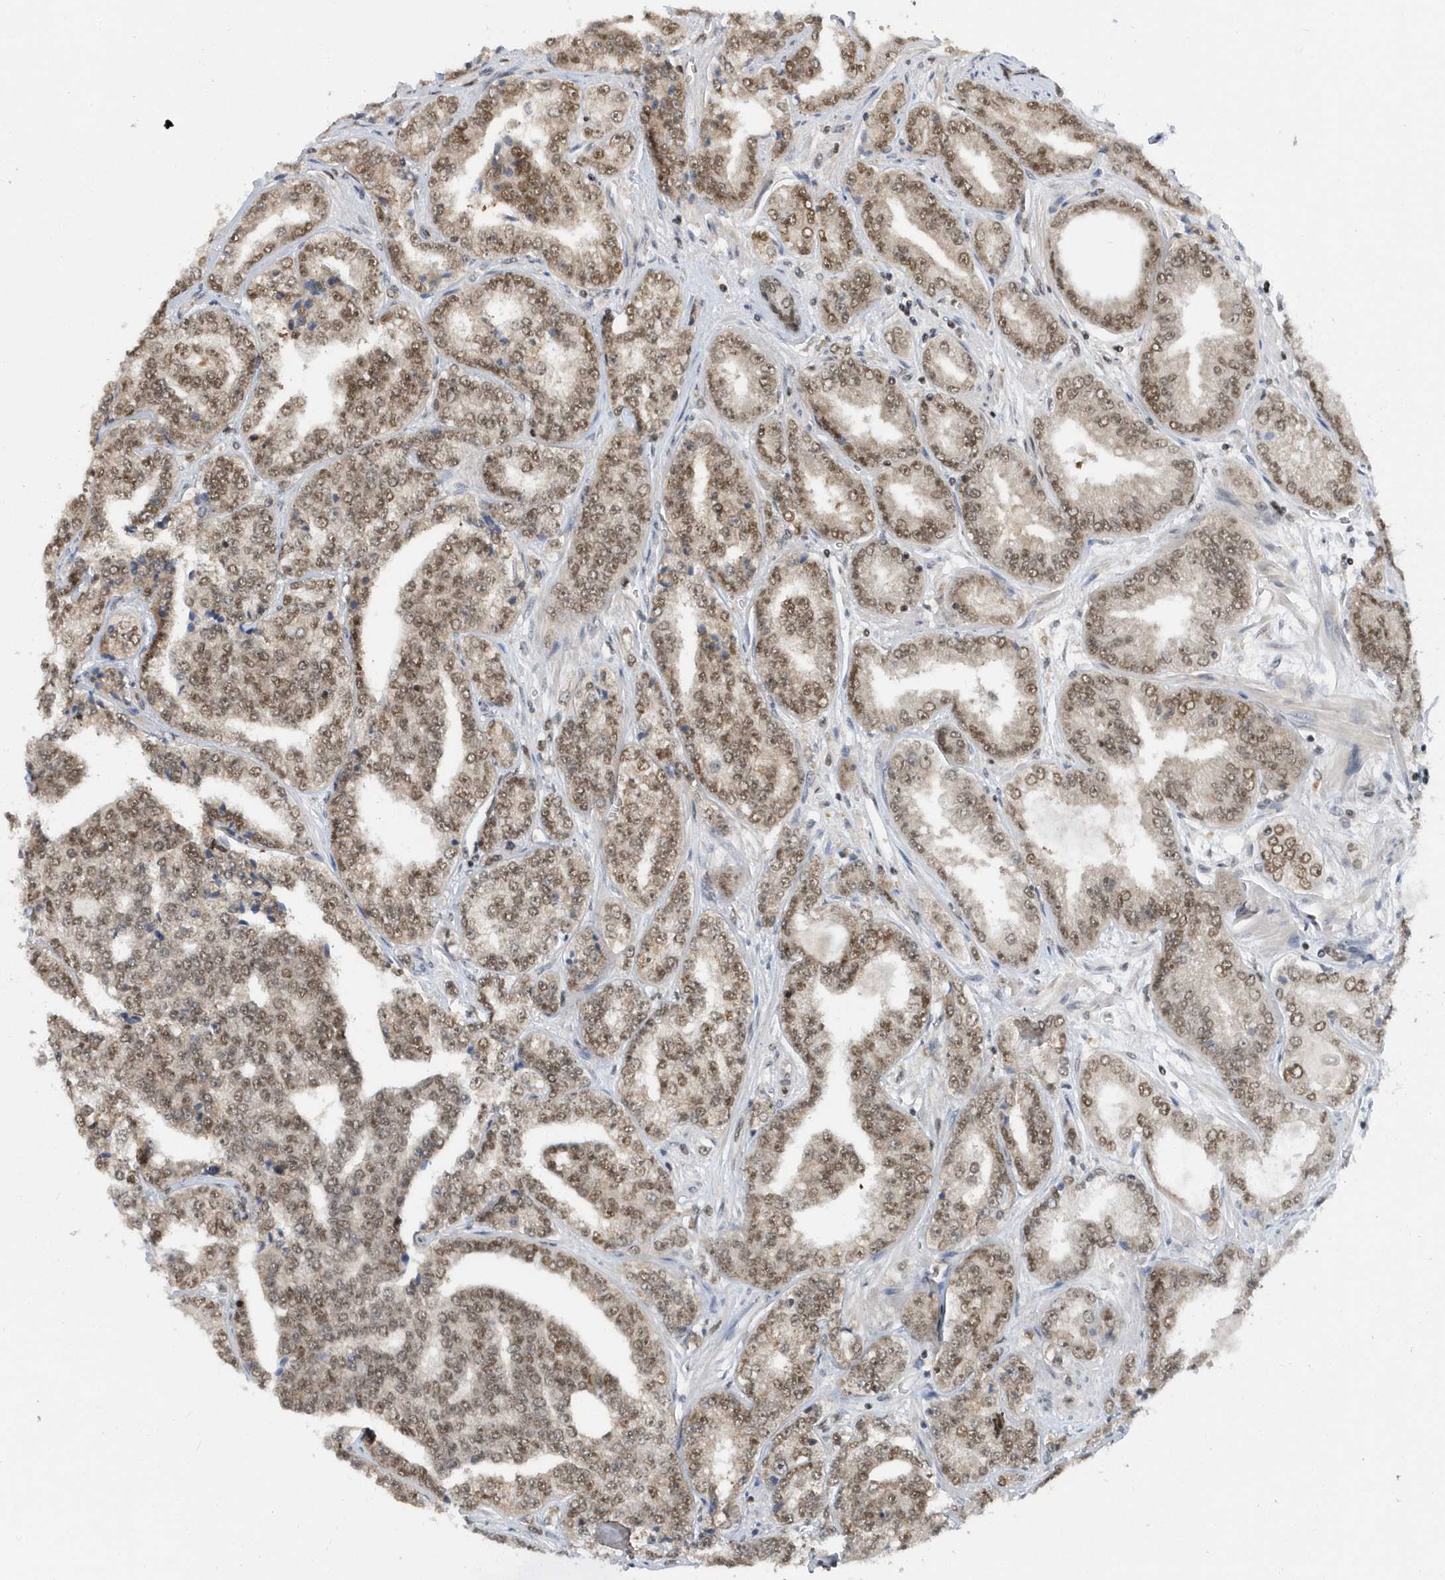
{"staining": {"intensity": "moderate", "quantity": ">75%", "location": "nuclear"}, "tissue": "prostate cancer", "cell_type": "Tumor cells", "image_type": "cancer", "snomed": [{"axis": "morphology", "description": "Adenocarcinoma, High grade"}, {"axis": "topography", "description": "Prostate"}], "caption": "Human prostate cancer (high-grade adenocarcinoma) stained for a protein (brown) reveals moderate nuclear positive staining in approximately >75% of tumor cells.", "gene": "SEPHS1", "patient": {"sex": "male", "age": 71}}